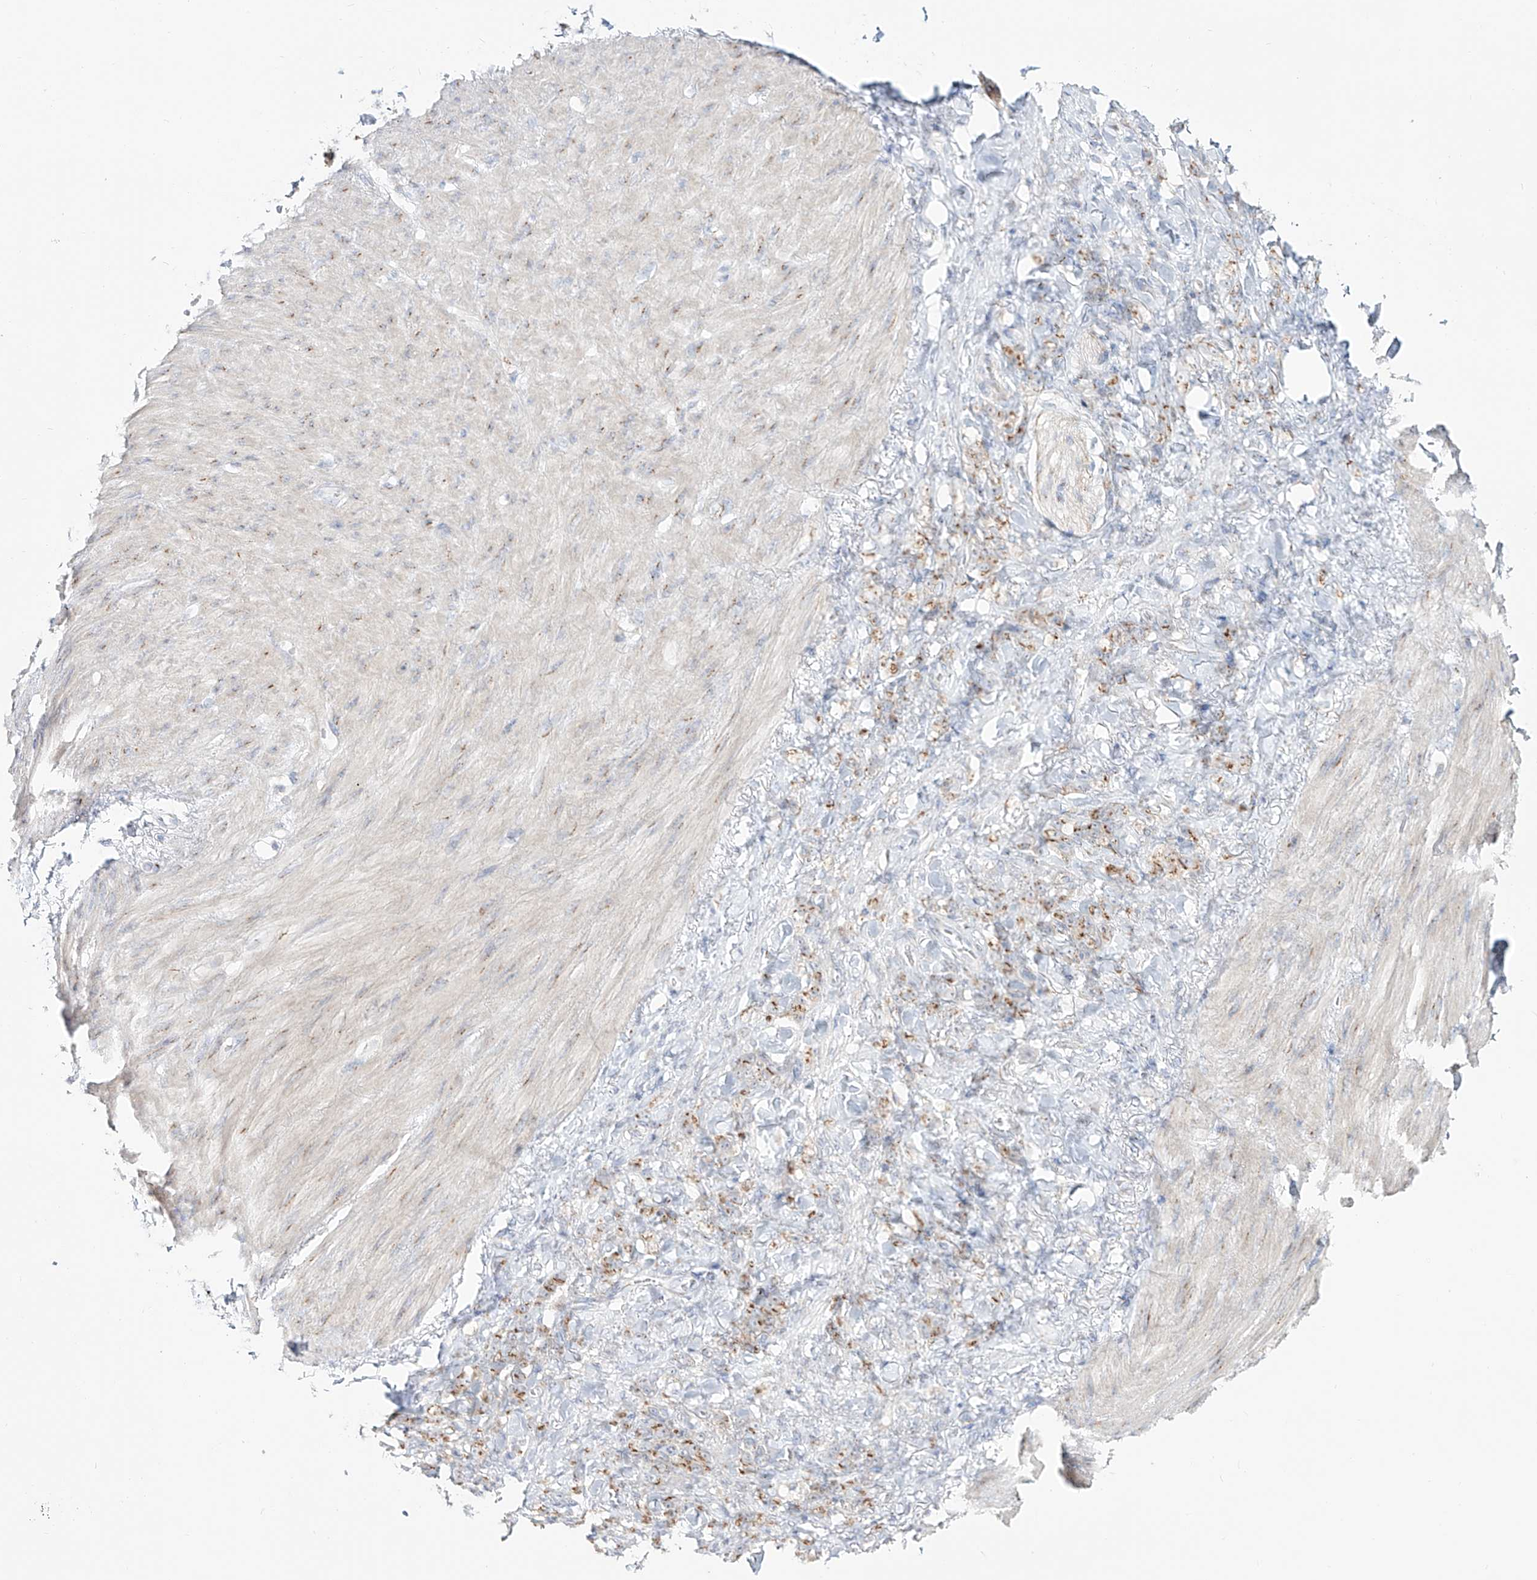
{"staining": {"intensity": "moderate", "quantity": ">75%", "location": "cytoplasmic/membranous"}, "tissue": "stomach cancer", "cell_type": "Tumor cells", "image_type": "cancer", "snomed": [{"axis": "morphology", "description": "Normal tissue, NOS"}, {"axis": "morphology", "description": "Adenocarcinoma, NOS"}, {"axis": "topography", "description": "Stomach"}], "caption": "Protein expression analysis of human adenocarcinoma (stomach) reveals moderate cytoplasmic/membranous positivity in approximately >75% of tumor cells.", "gene": "BSDC1", "patient": {"sex": "male", "age": 82}}